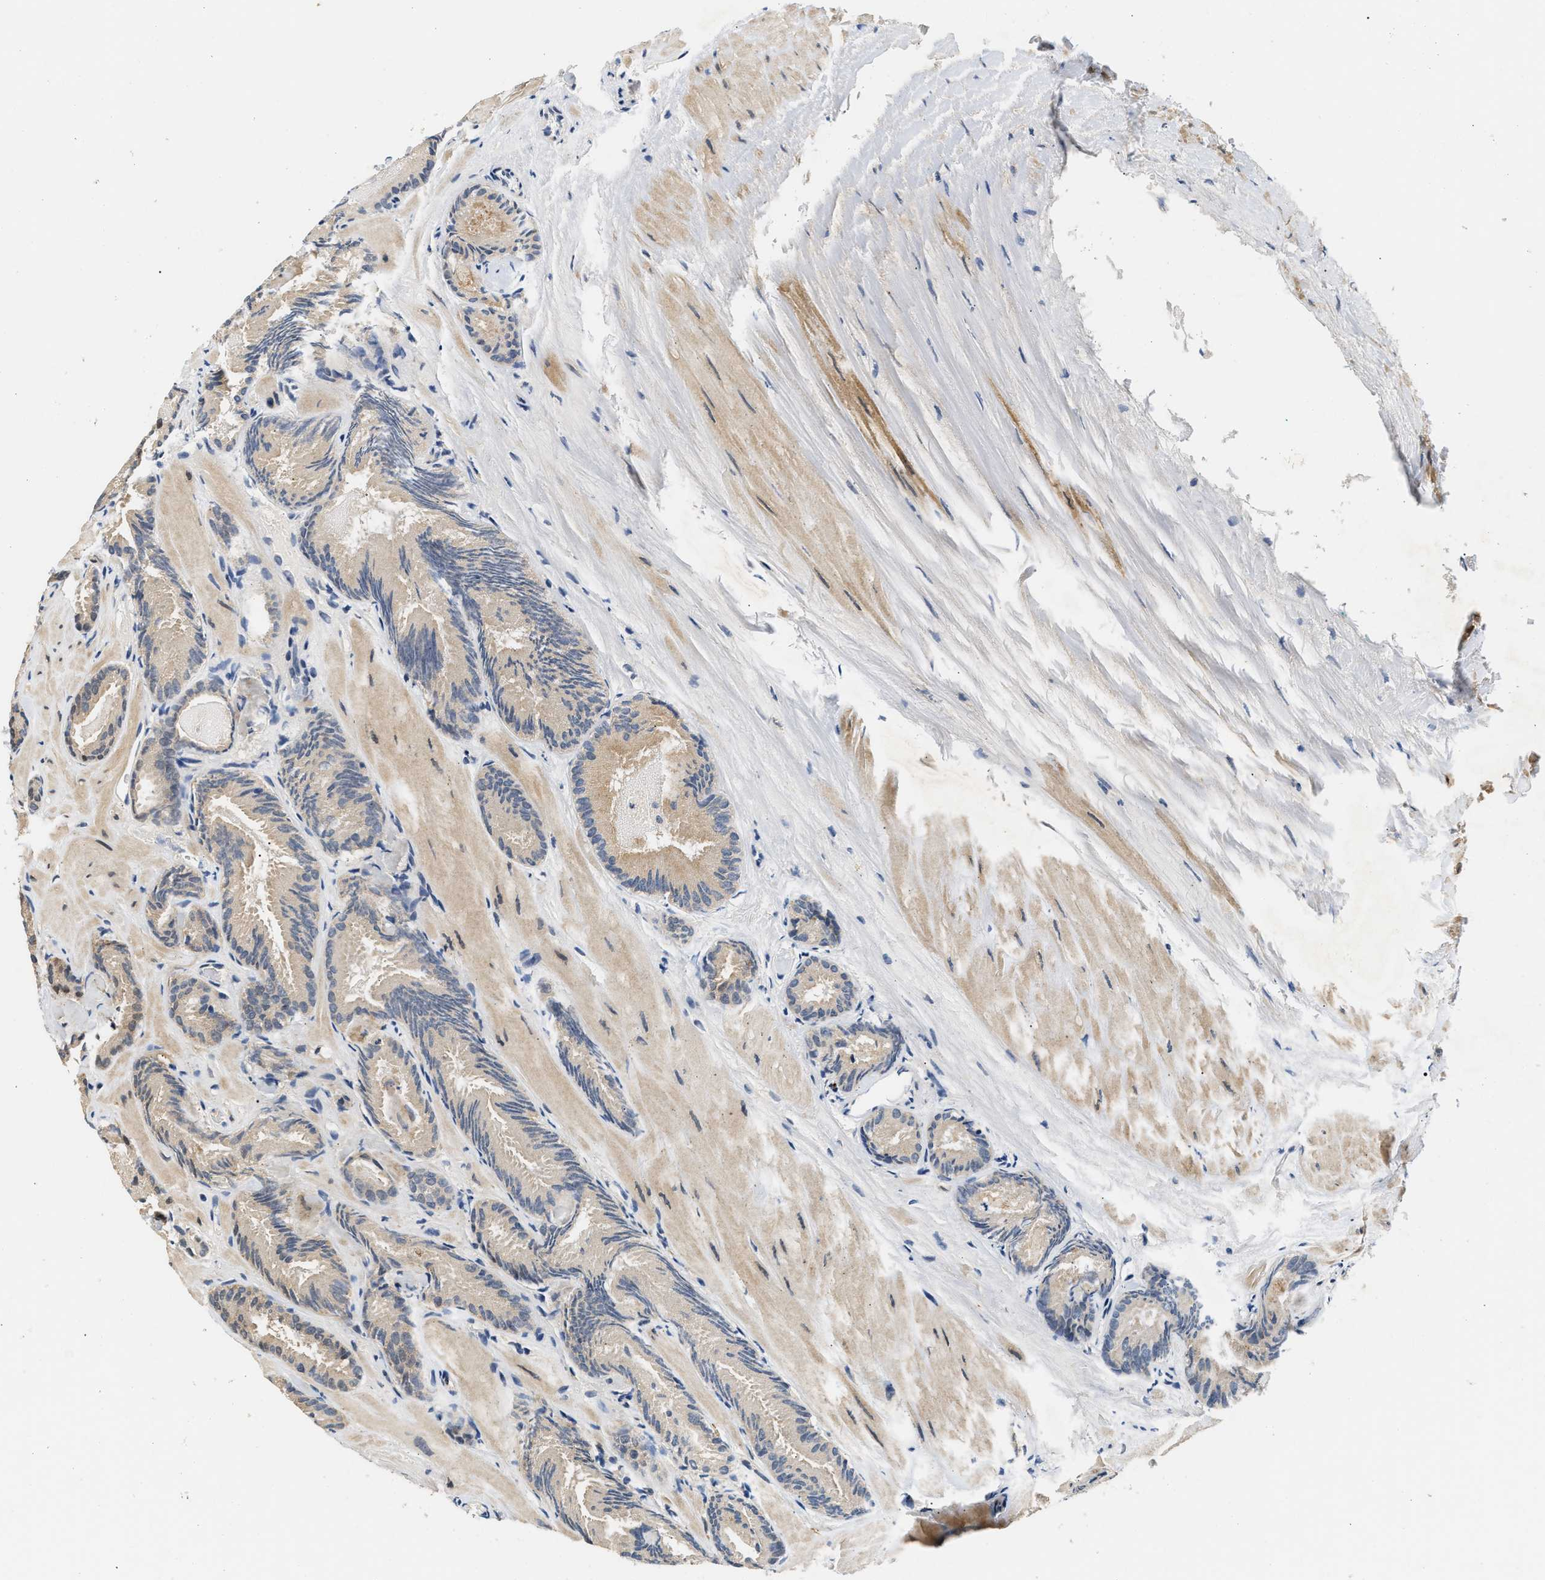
{"staining": {"intensity": "weak", "quantity": "<25%", "location": "cytoplasmic/membranous"}, "tissue": "prostate cancer", "cell_type": "Tumor cells", "image_type": "cancer", "snomed": [{"axis": "morphology", "description": "Adenocarcinoma, Low grade"}, {"axis": "topography", "description": "Prostate"}], "caption": "High power microscopy histopathology image of an immunohistochemistry (IHC) histopathology image of prostate low-grade adenocarcinoma, revealing no significant expression in tumor cells.", "gene": "LARP6", "patient": {"sex": "male", "age": 51}}